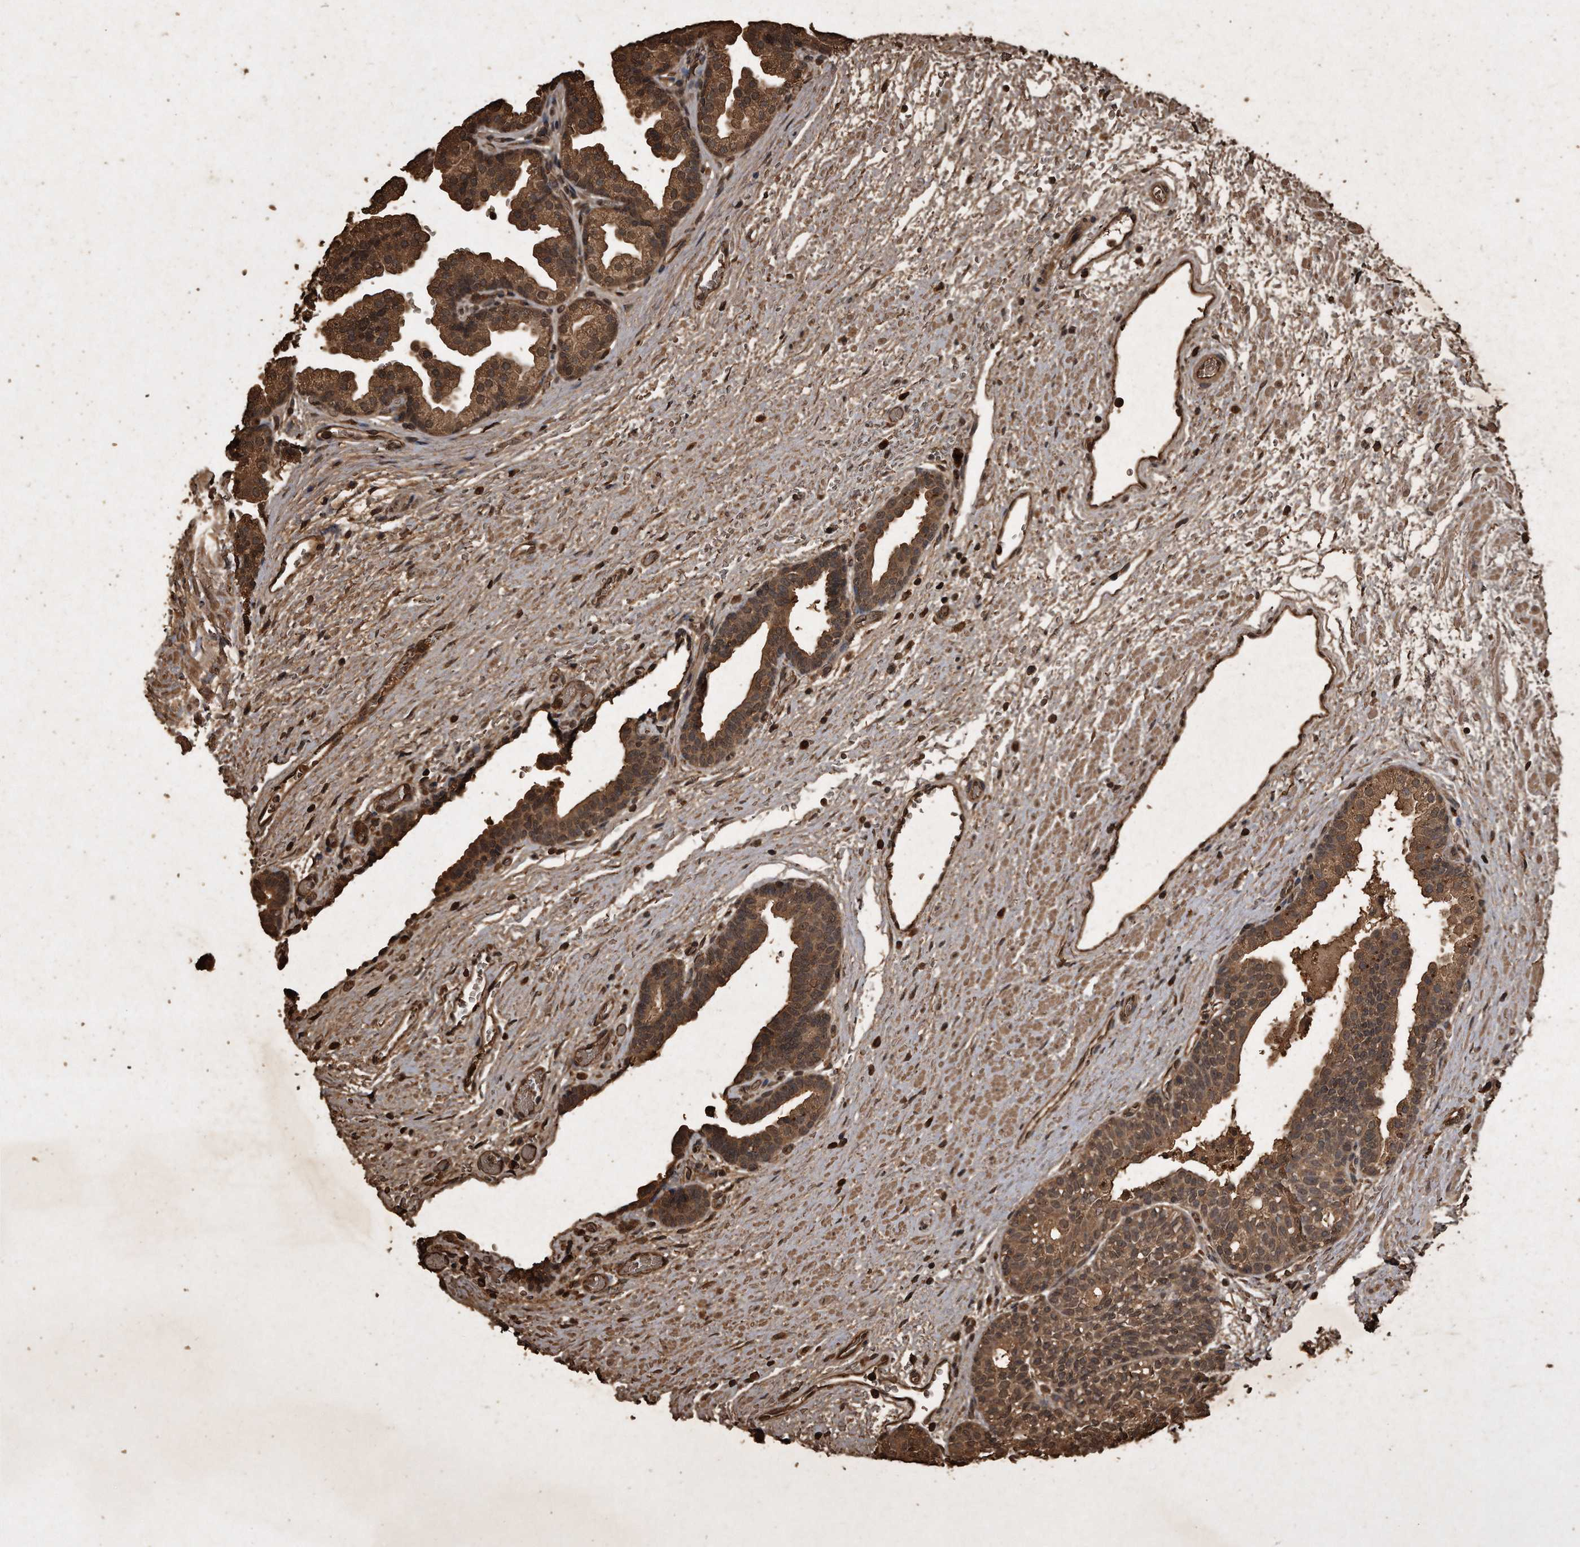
{"staining": {"intensity": "moderate", "quantity": ">75%", "location": "cytoplasmic/membranous"}, "tissue": "prostate", "cell_type": "Glandular cells", "image_type": "normal", "snomed": [{"axis": "morphology", "description": "Normal tissue, NOS"}, {"axis": "topography", "description": "Prostate"}], "caption": "Immunohistochemistry of unremarkable human prostate demonstrates medium levels of moderate cytoplasmic/membranous positivity in about >75% of glandular cells.", "gene": "CFLAR", "patient": {"sex": "male", "age": 48}}